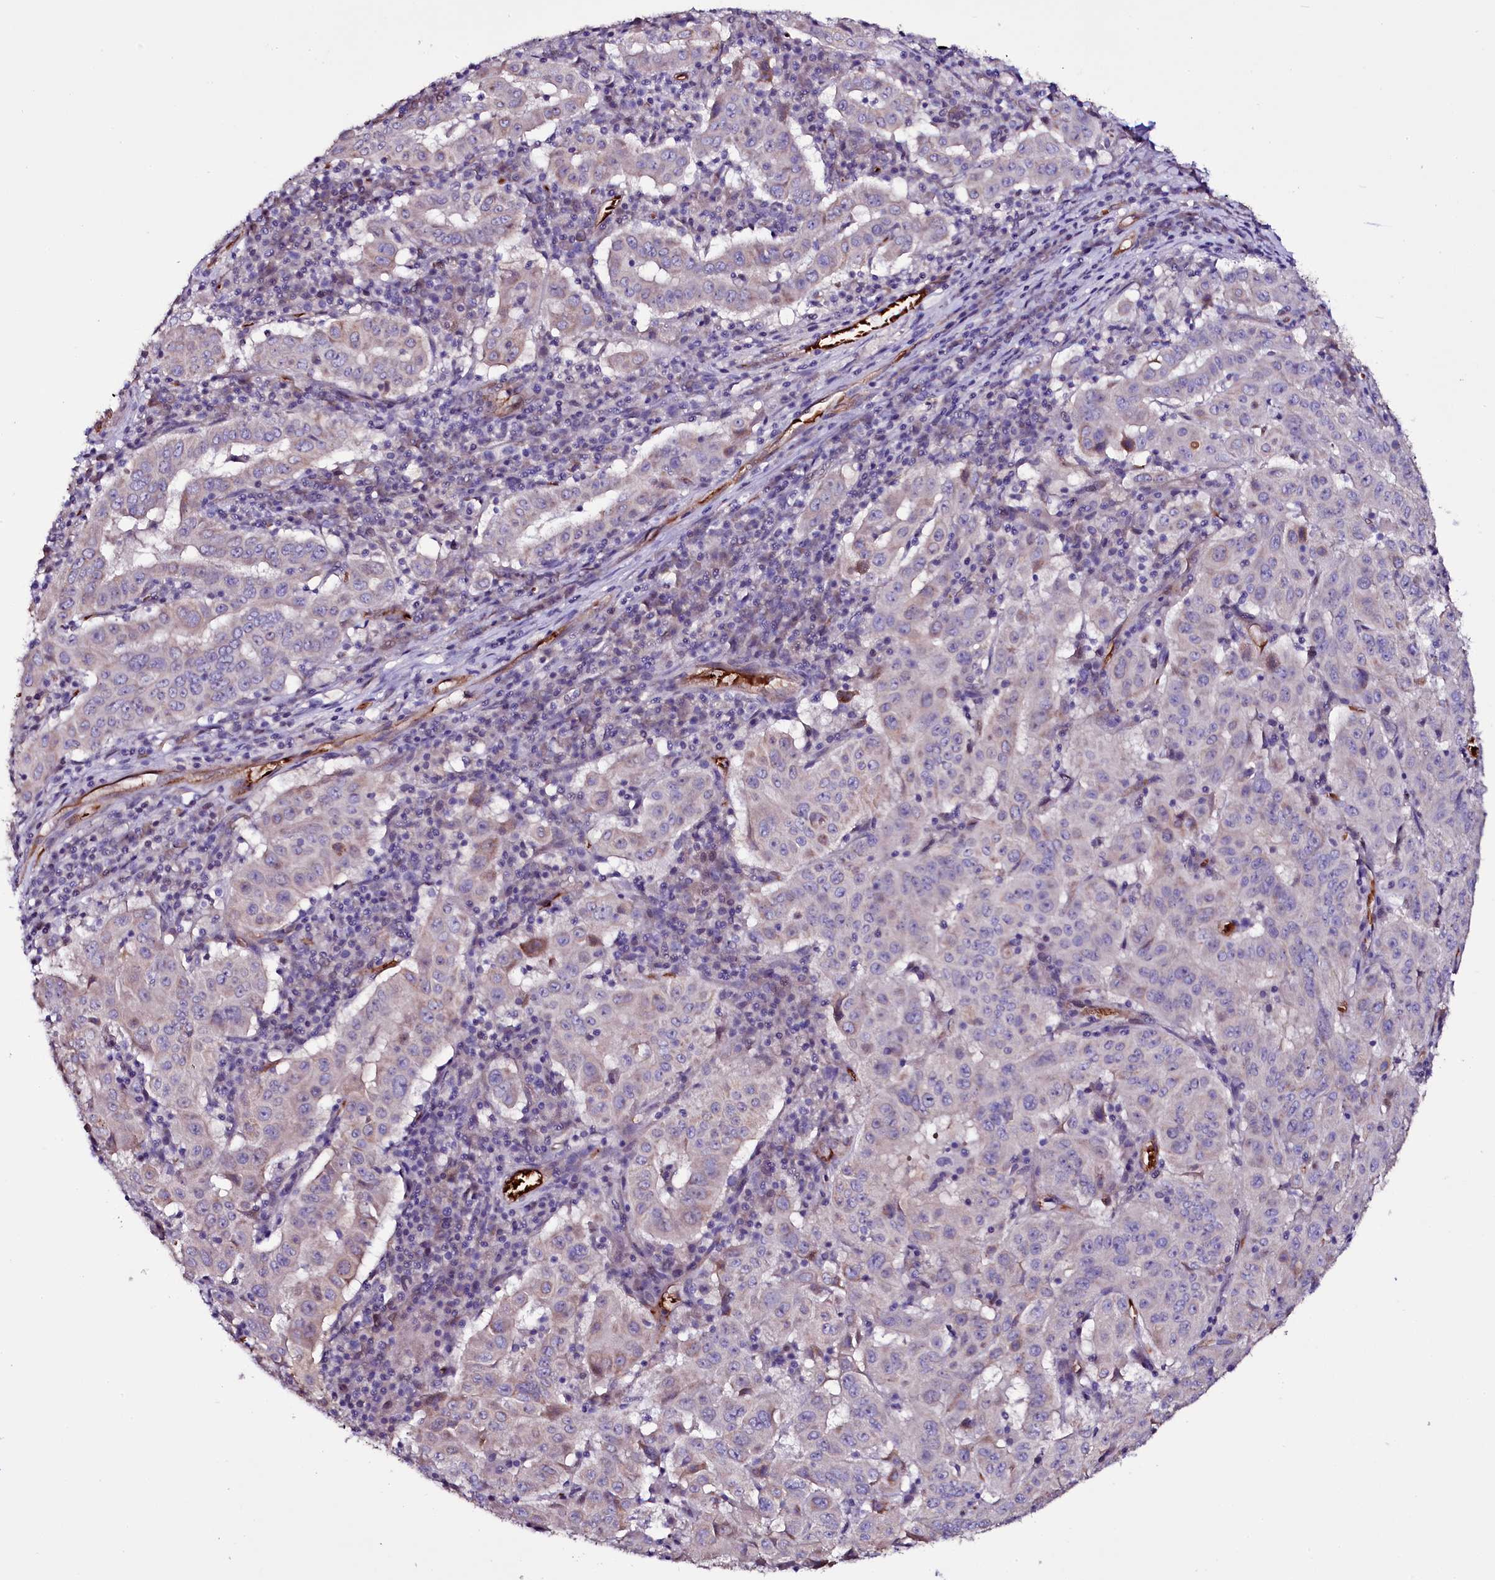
{"staining": {"intensity": "weak", "quantity": "<25%", "location": "cytoplasmic/membranous"}, "tissue": "pancreatic cancer", "cell_type": "Tumor cells", "image_type": "cancer", "snomed": [{"axis": "morphology", "description": "Adenocarcinoma, NOS"}, {"axis": "topography", "description": "Pancreas"}], "caption": "Image shows no significant protein expression in tumor cells of pancreatic adenocarcinoma.", "gene": "MEX3C", "patient": {"sex": "male", "age": 63}}